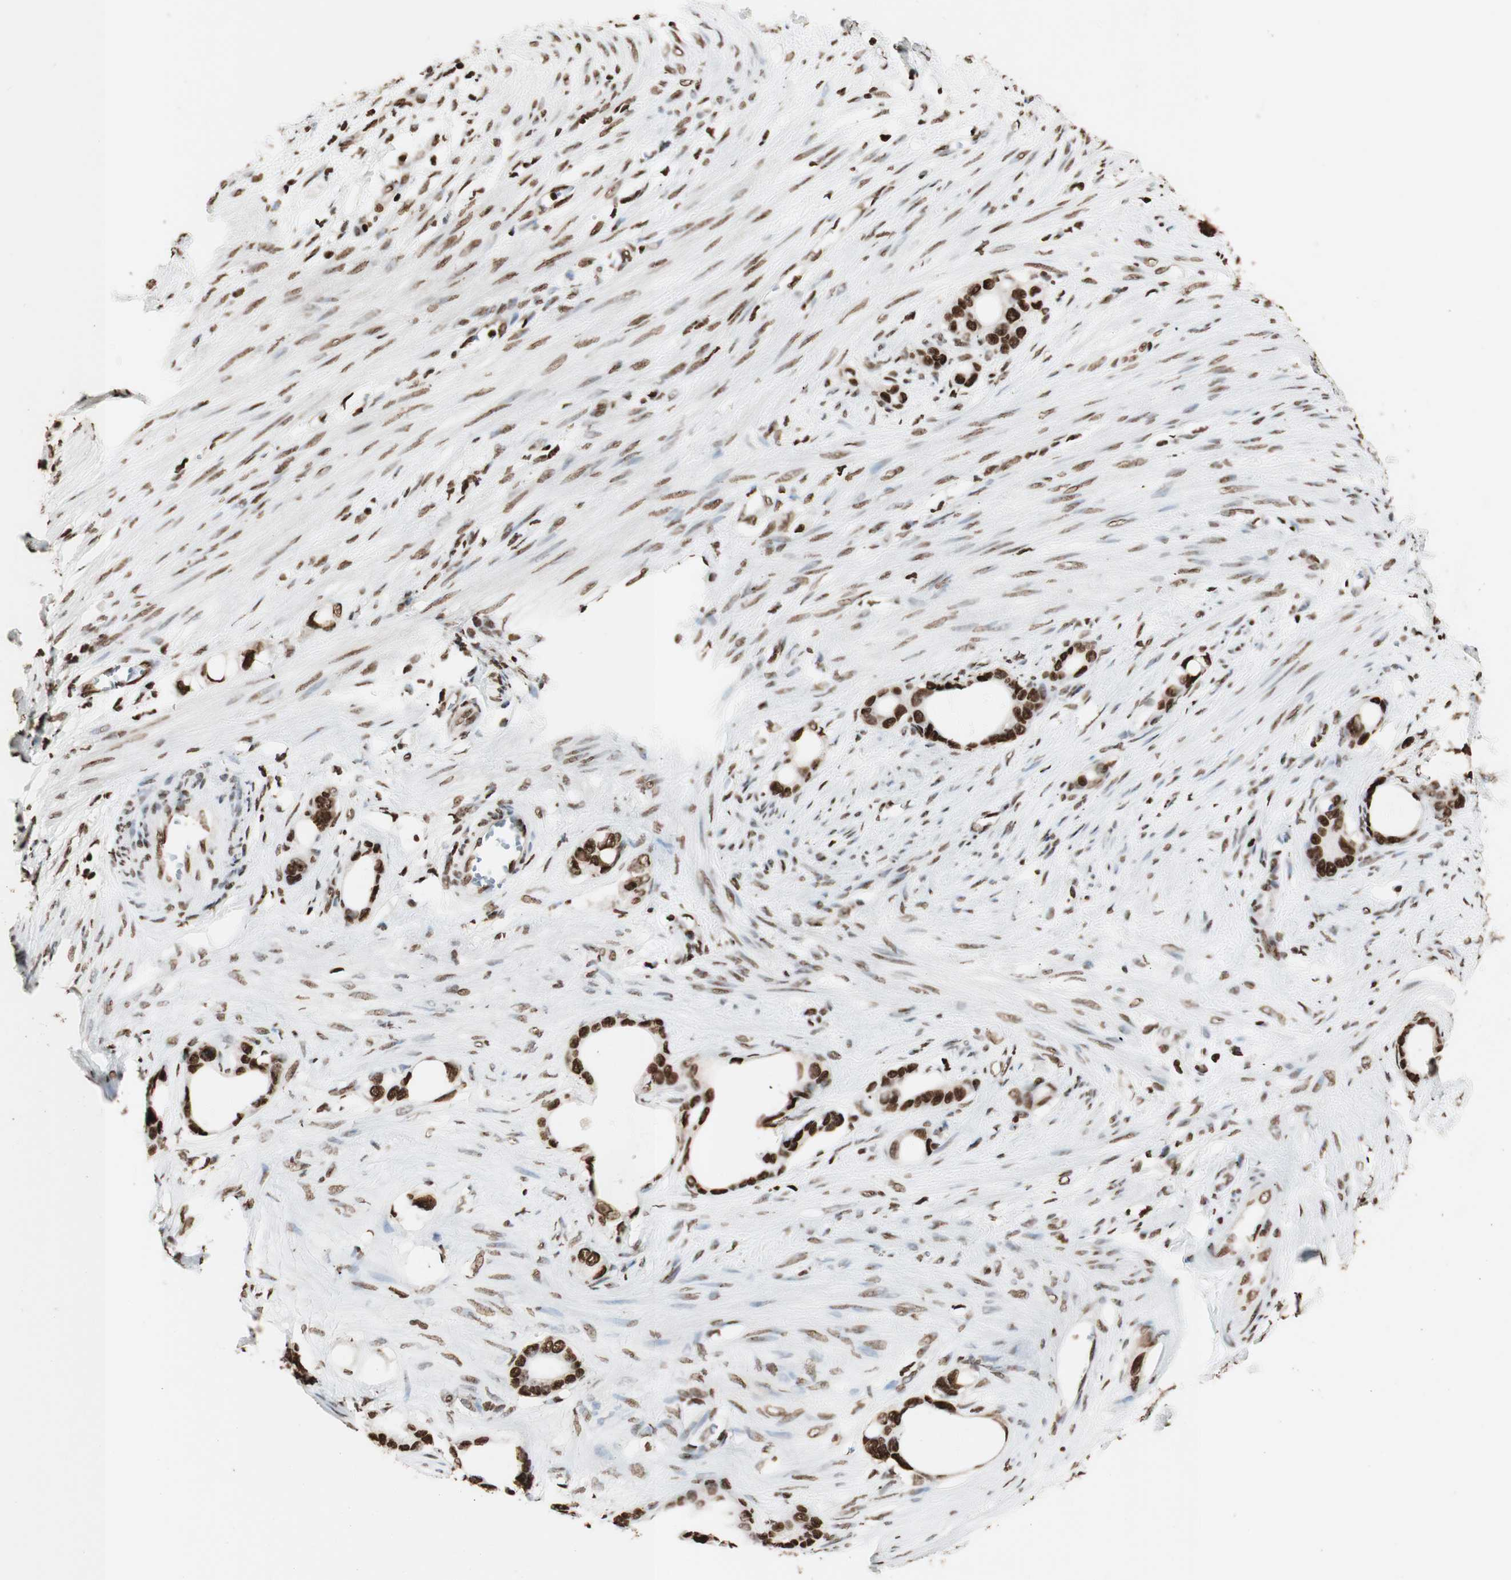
{"staining": {"intensity": "strong", "quantity": ">75%", "location": "nuclear"}, "tissue": "stomach cancer", "cell_type": "Tumor cells", "image_type": "cancer", "snomed": [{"axis": "morphology", "description": "Adenocarcinoma, NOS"}, {"axis": "topography", "description": "Stomach"}], "caption": "Strong nuclear staining for a protein is appreciated in about >75% of tumor cells of stomach cancer (adenocarcinoma) using immunohistochemistry (IHC).", "gene": "HNRNPA2B1", "patient": {"sex": "female", "age": 75}}